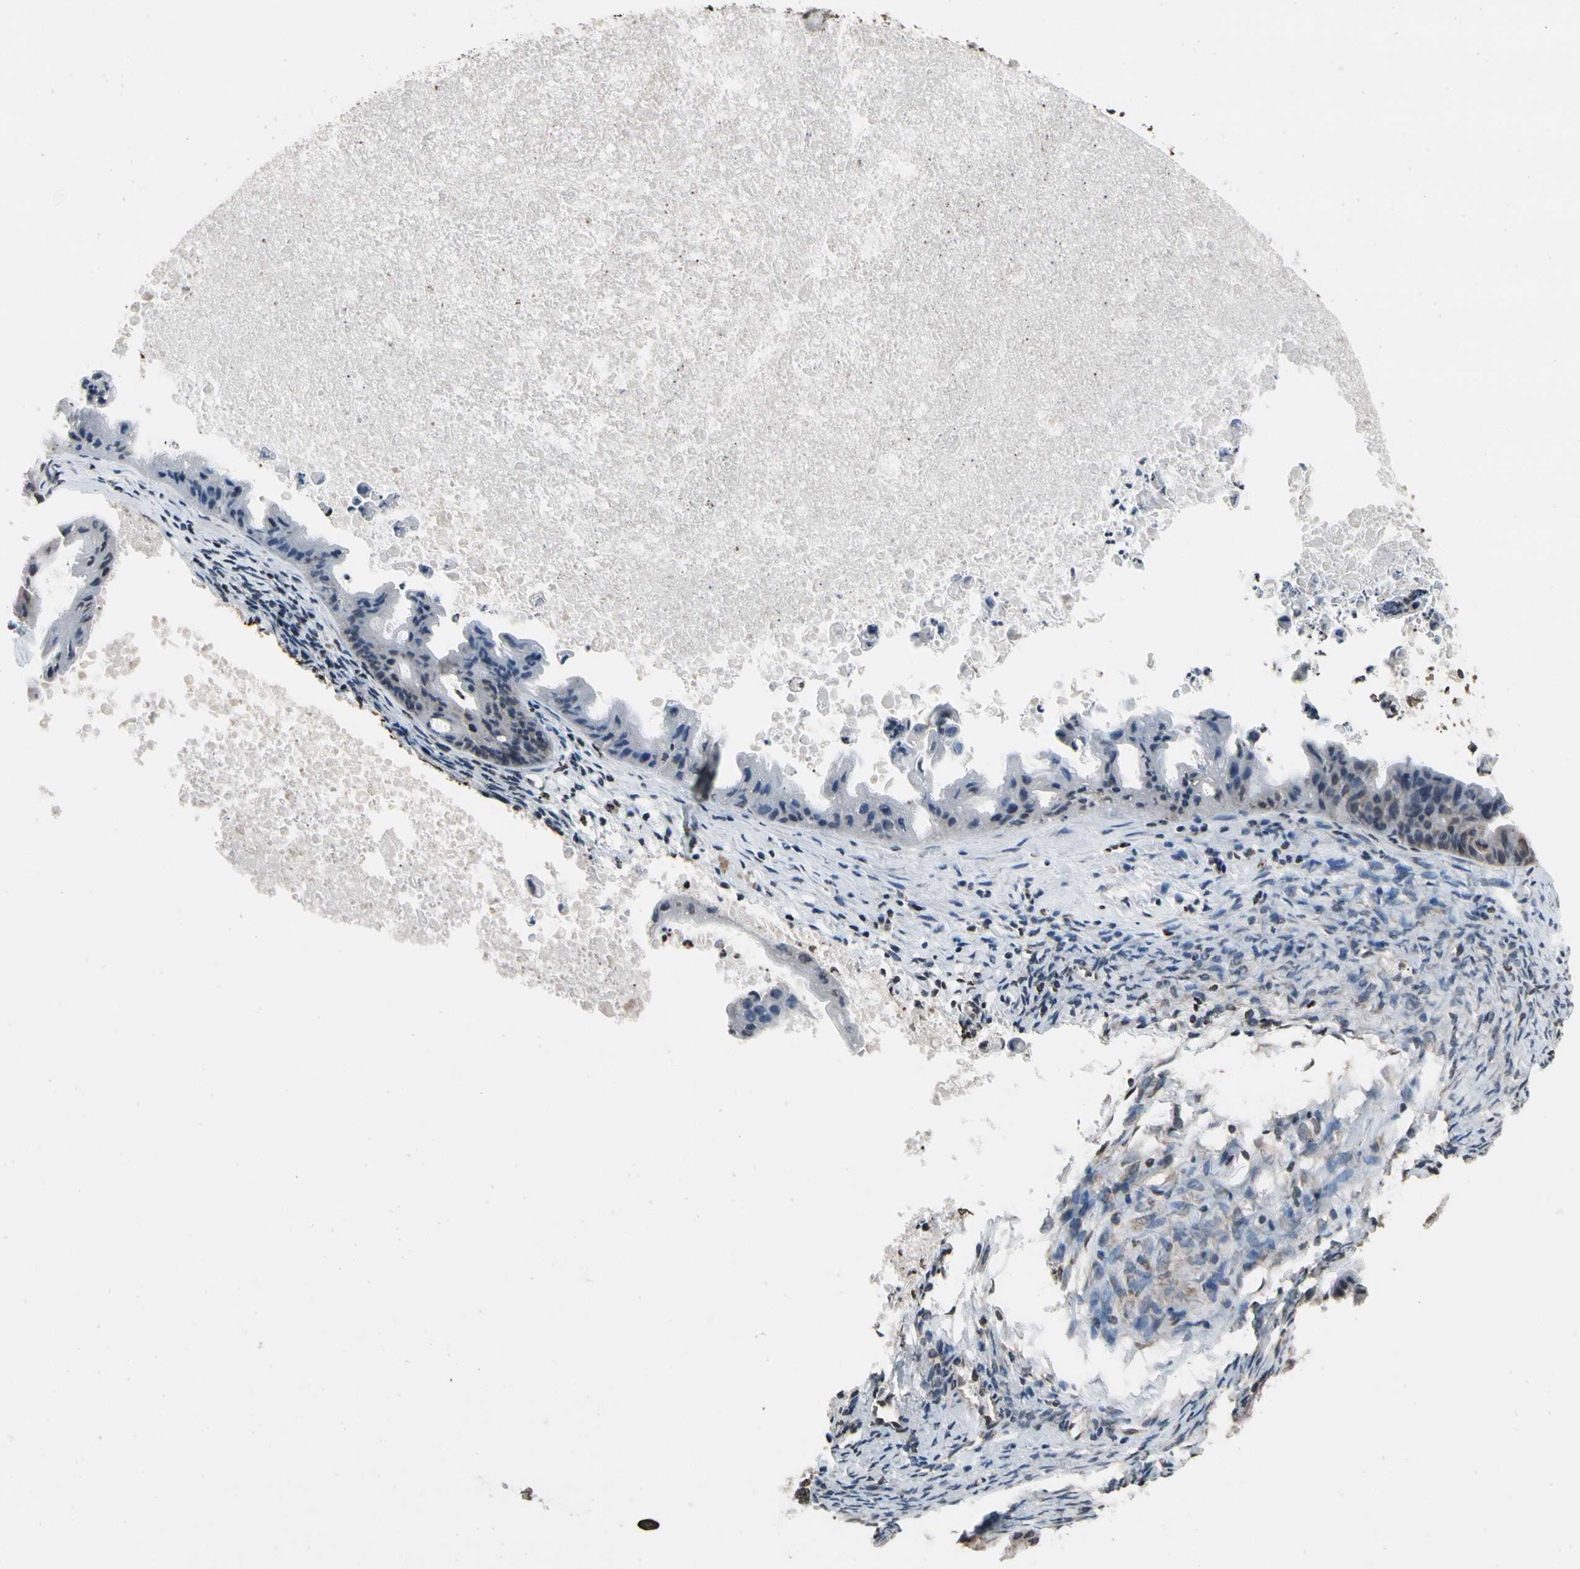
{"staining": {"intensity": "moderate", "quantity": "25%-75%", "location": "cytoplasmic/membranous,nuclear"}, "tissue": "ovarian cancer", "cell_type": "Tumor cells", "image_type": "cancer", "snomed": [{"axis": "morphology", "description": "Cystadenocarcinoma, mucinous, NOS"}, {"axis": "topography", "description": "Ovary"}], "caption": "Human ovarian mucinous cystadenocarcinoma stained with a protein marker reveals moderate staining in tumor cells.", "gene": "HIPK2", "patient": {"sex": "female", "age": 37}}